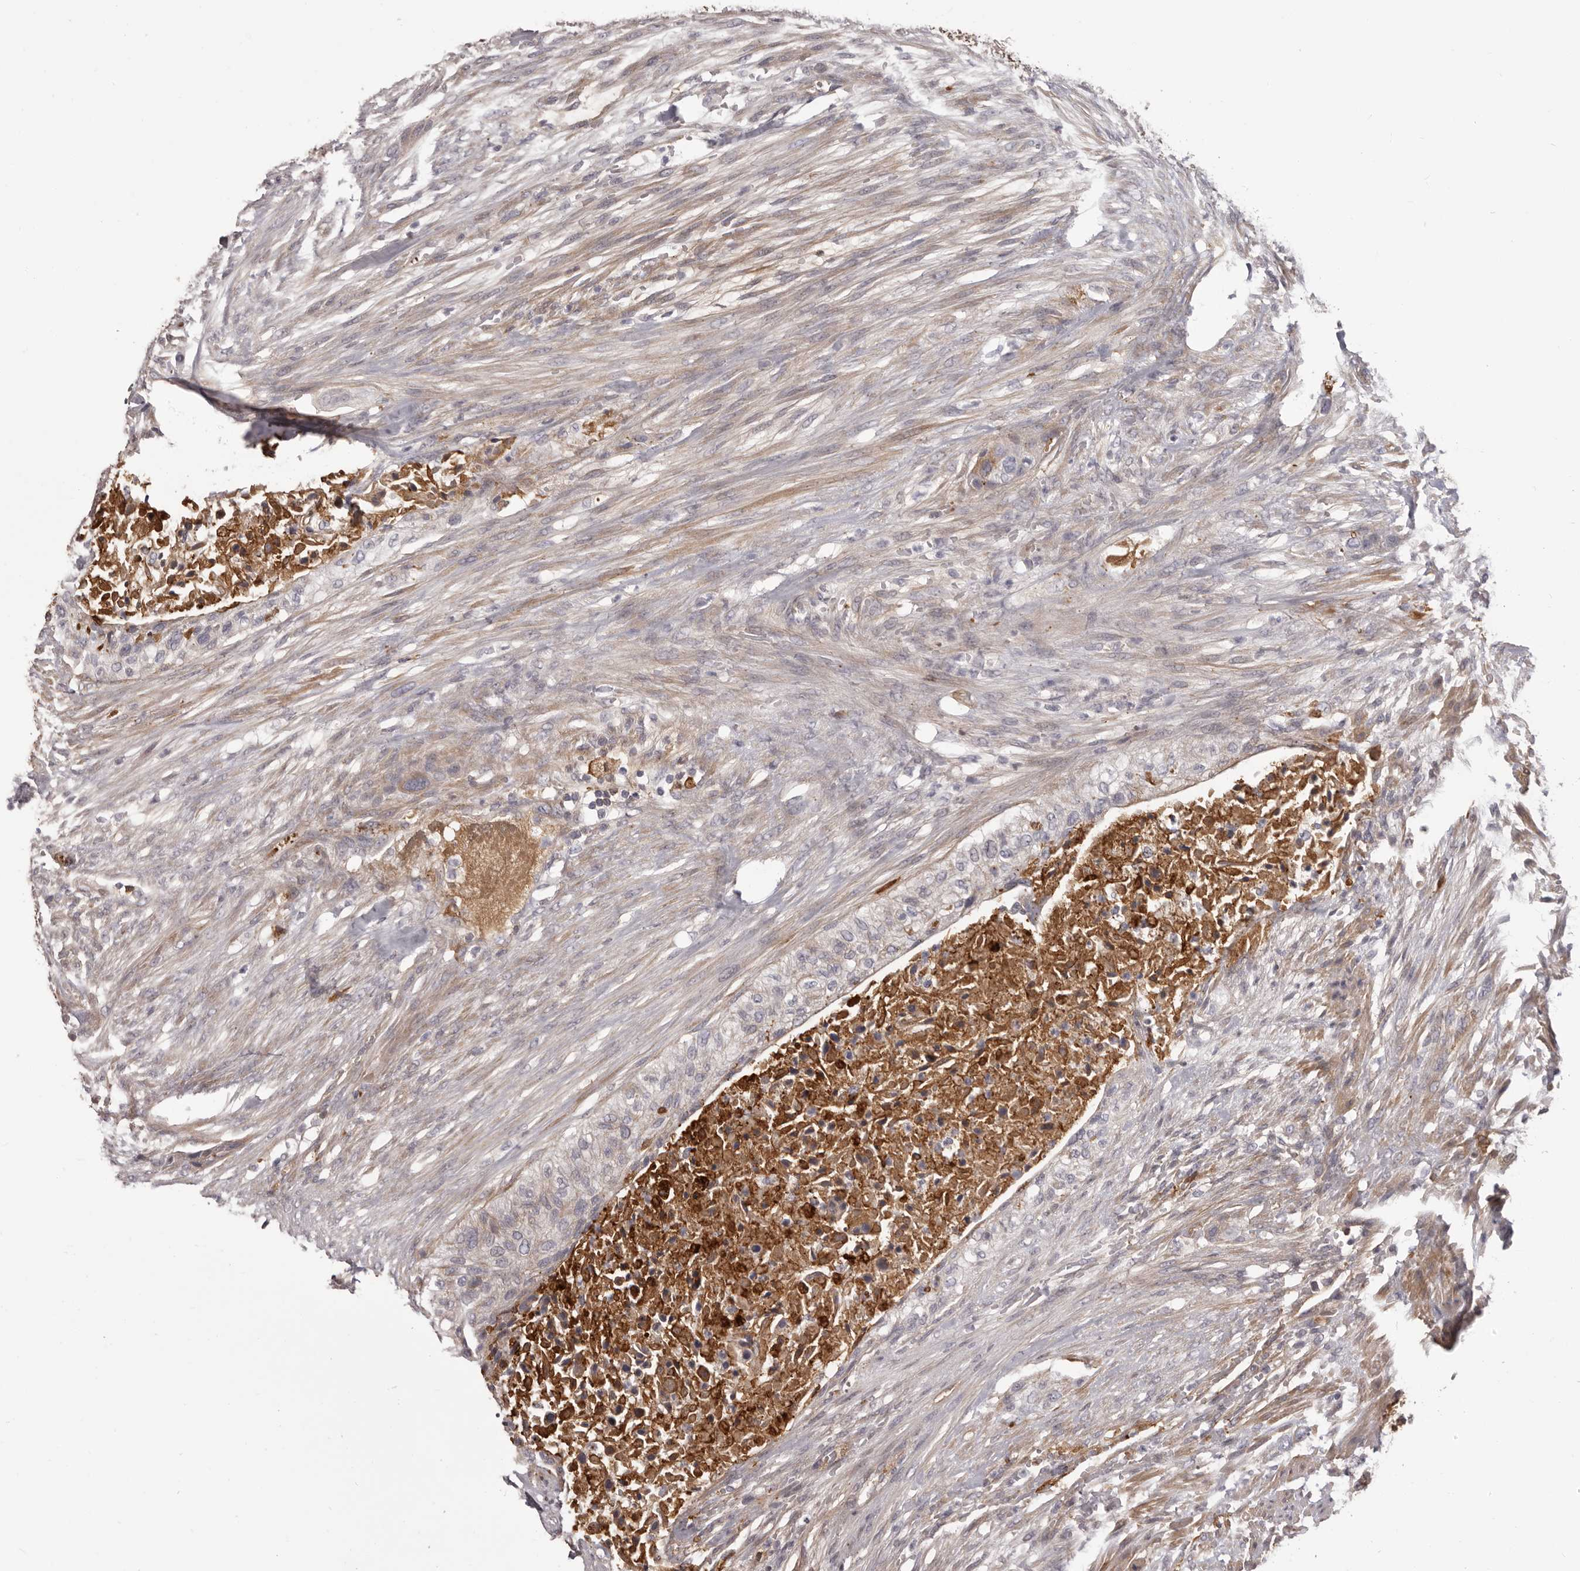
{"staining": {"intensity": "negative", "quantity": "none", "location": "none"}, "tissue": "urothelial cancer", "cell_type": "Tumor cells", "image_type": "cancer", "snomed": [{"axis": "morphology", "description": "Urothelial carcinoma, High grade"}, {"axis": "topography", "description": "Urinary bladder"}], "caption": "Tumor cells are negative for brown protein staining in urothelial carcinoma (high-grade).", "gene": "OTUD3", "patient": {"sex": "male", "age": 35}}